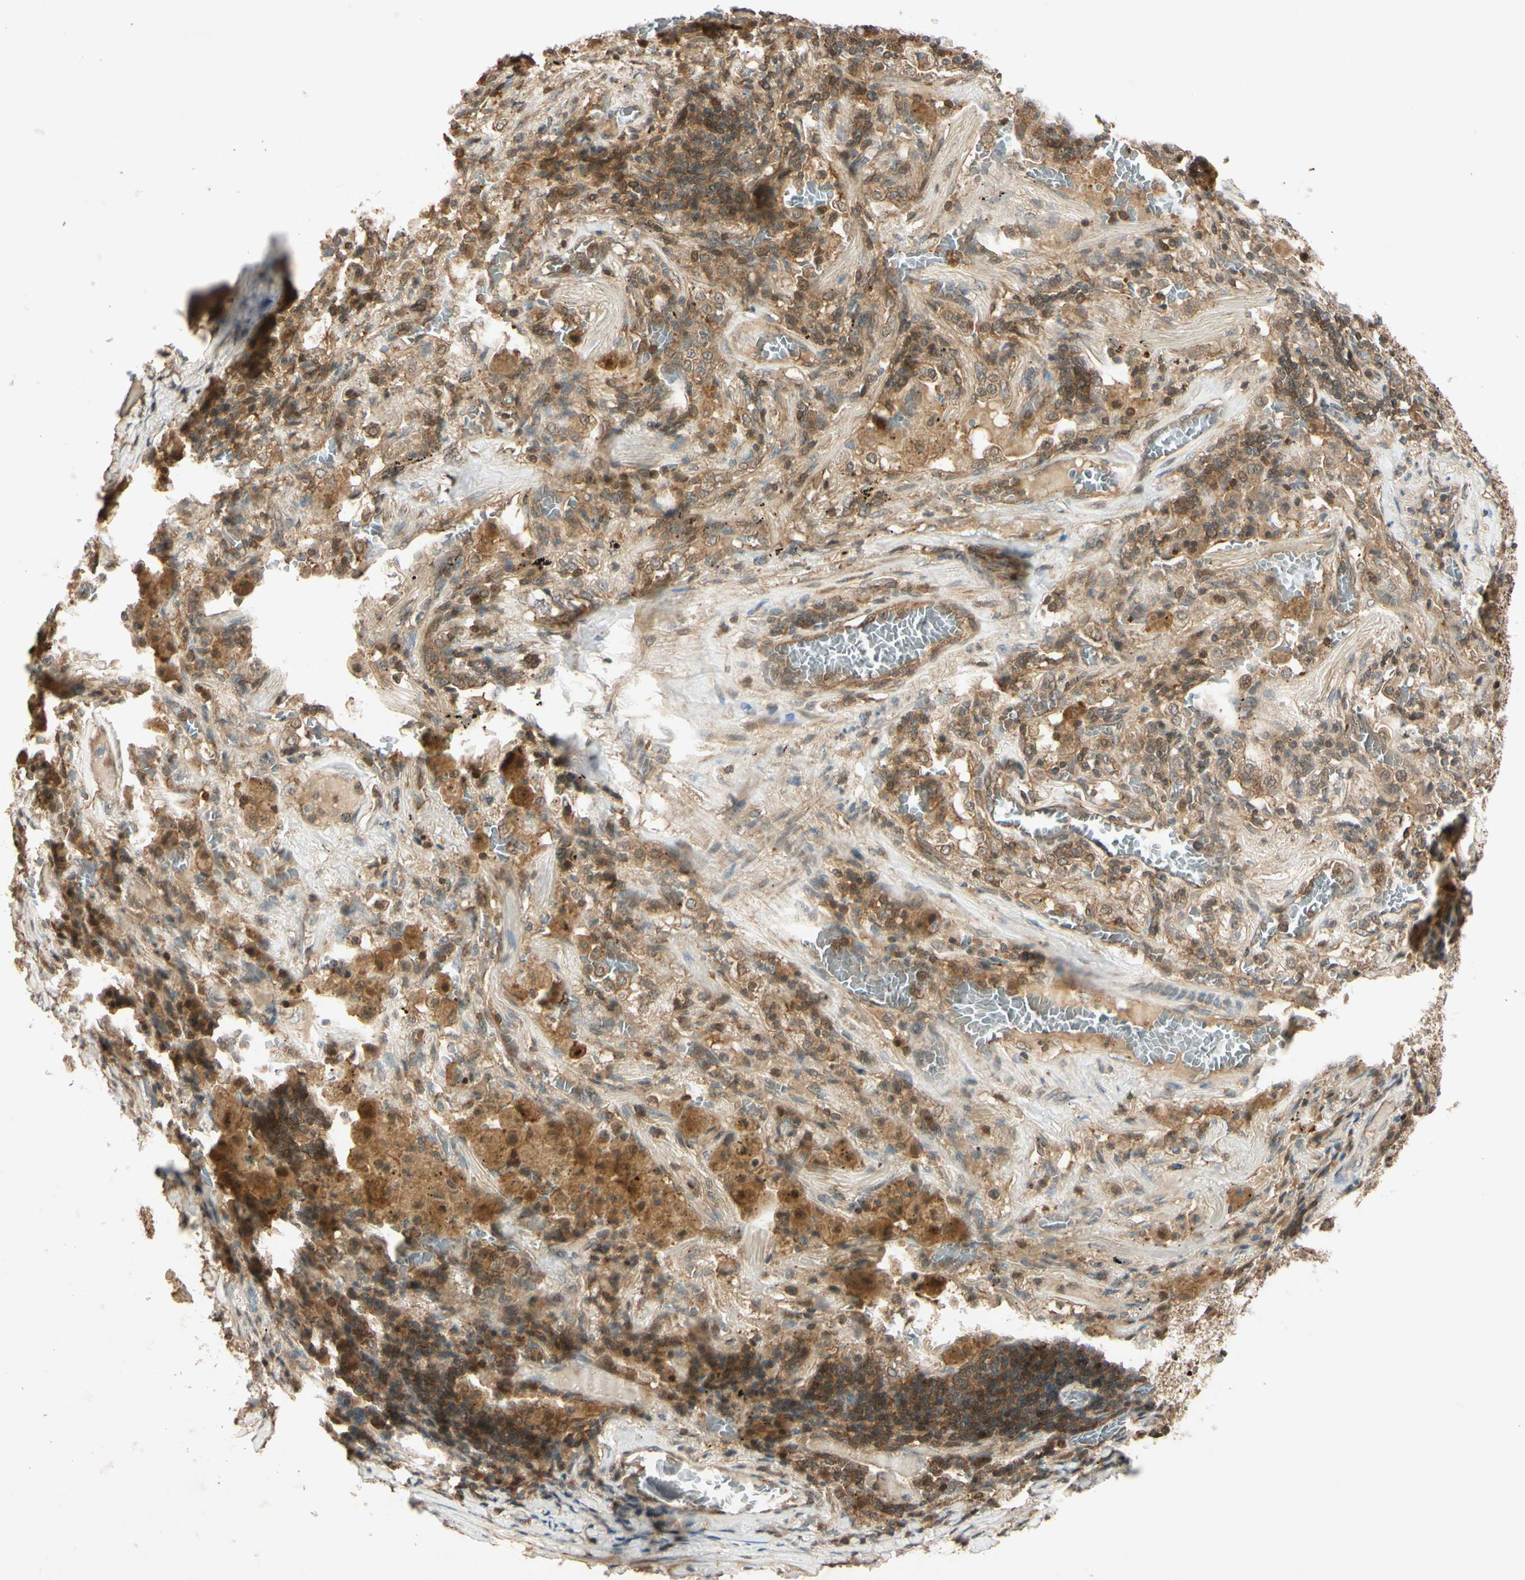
{"staining": {"intensity": "moderate", "quantity": ">75%", "location": "cytoplasmic/membranous"}, "tissue": "lung cancer", "cell_type": "Tumor cells", "image_type": "cancer", "snomed": [{"axis": "morphology", "description": "Squamous cell carcinoma, NOS"}, {"axis": "topography", "description": "Lung"}], "caption": "Tumor cells show medium levels of moderate cytoplasmic/membranous staining in about >75% of cells in lung squamous cell carcinoma.", "gene": "EPHA8", "patient": {"sex": "male", "age": 57}}